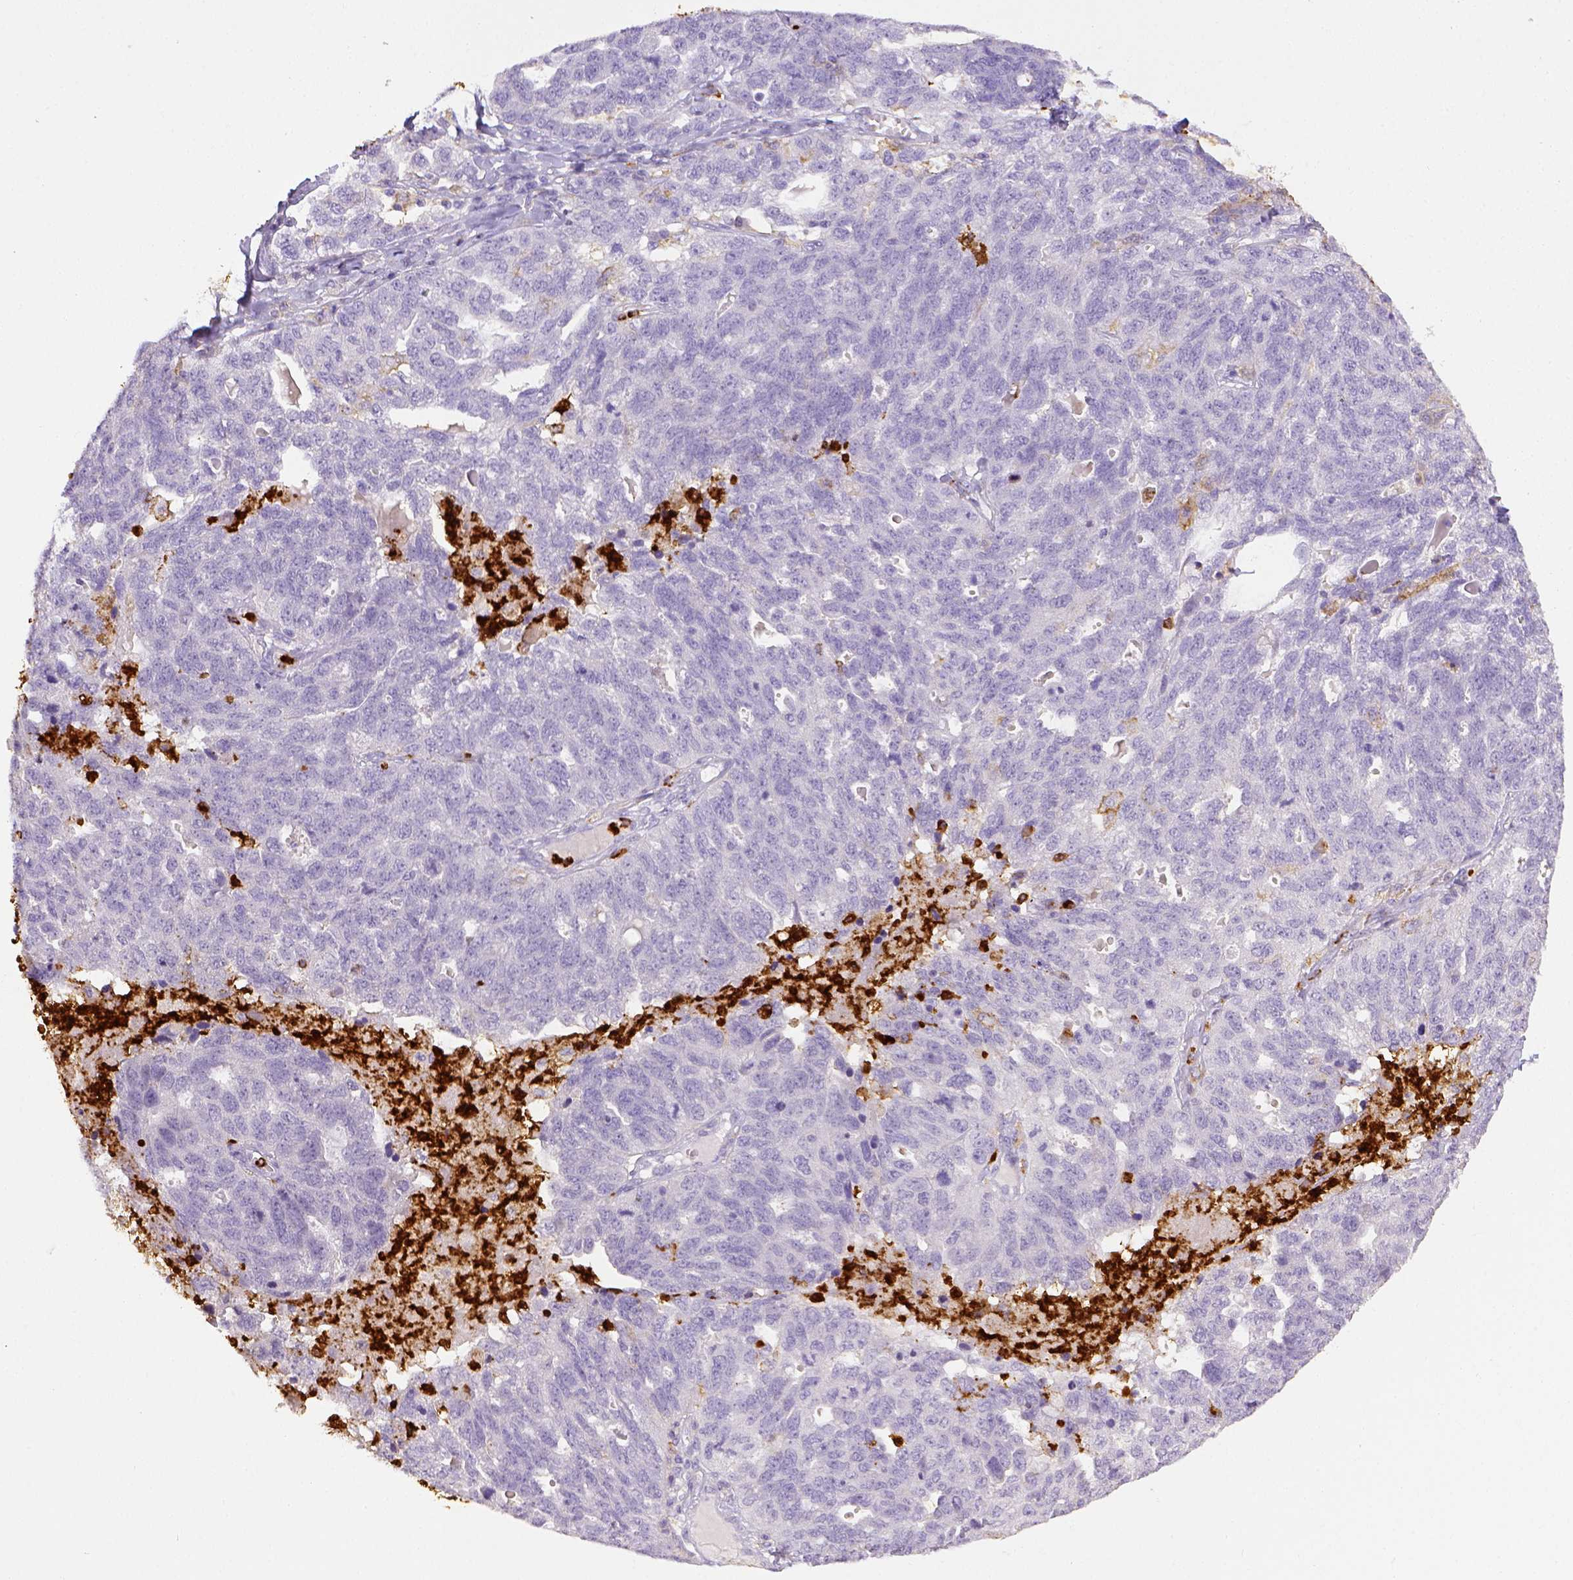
{"staining": {"intensity": "negative", "quantity": "none", "location": "none"}, "tissue": "ovarian cancer", "cell_type": "Tumor cells", "image_type": "cancer", "snomed": [{"axis": "morphology", "description": "Cystadenocarcinoma, serous, NOS"}, {"axis": "topography", "description": "Ovary"}], "caption": "Image shows no protein expression in tumor cells of ovarian serous cystadenocarcinoma tissue.", "gene": "ITGAM", "patient": {"sex": "female", "age": 71}}